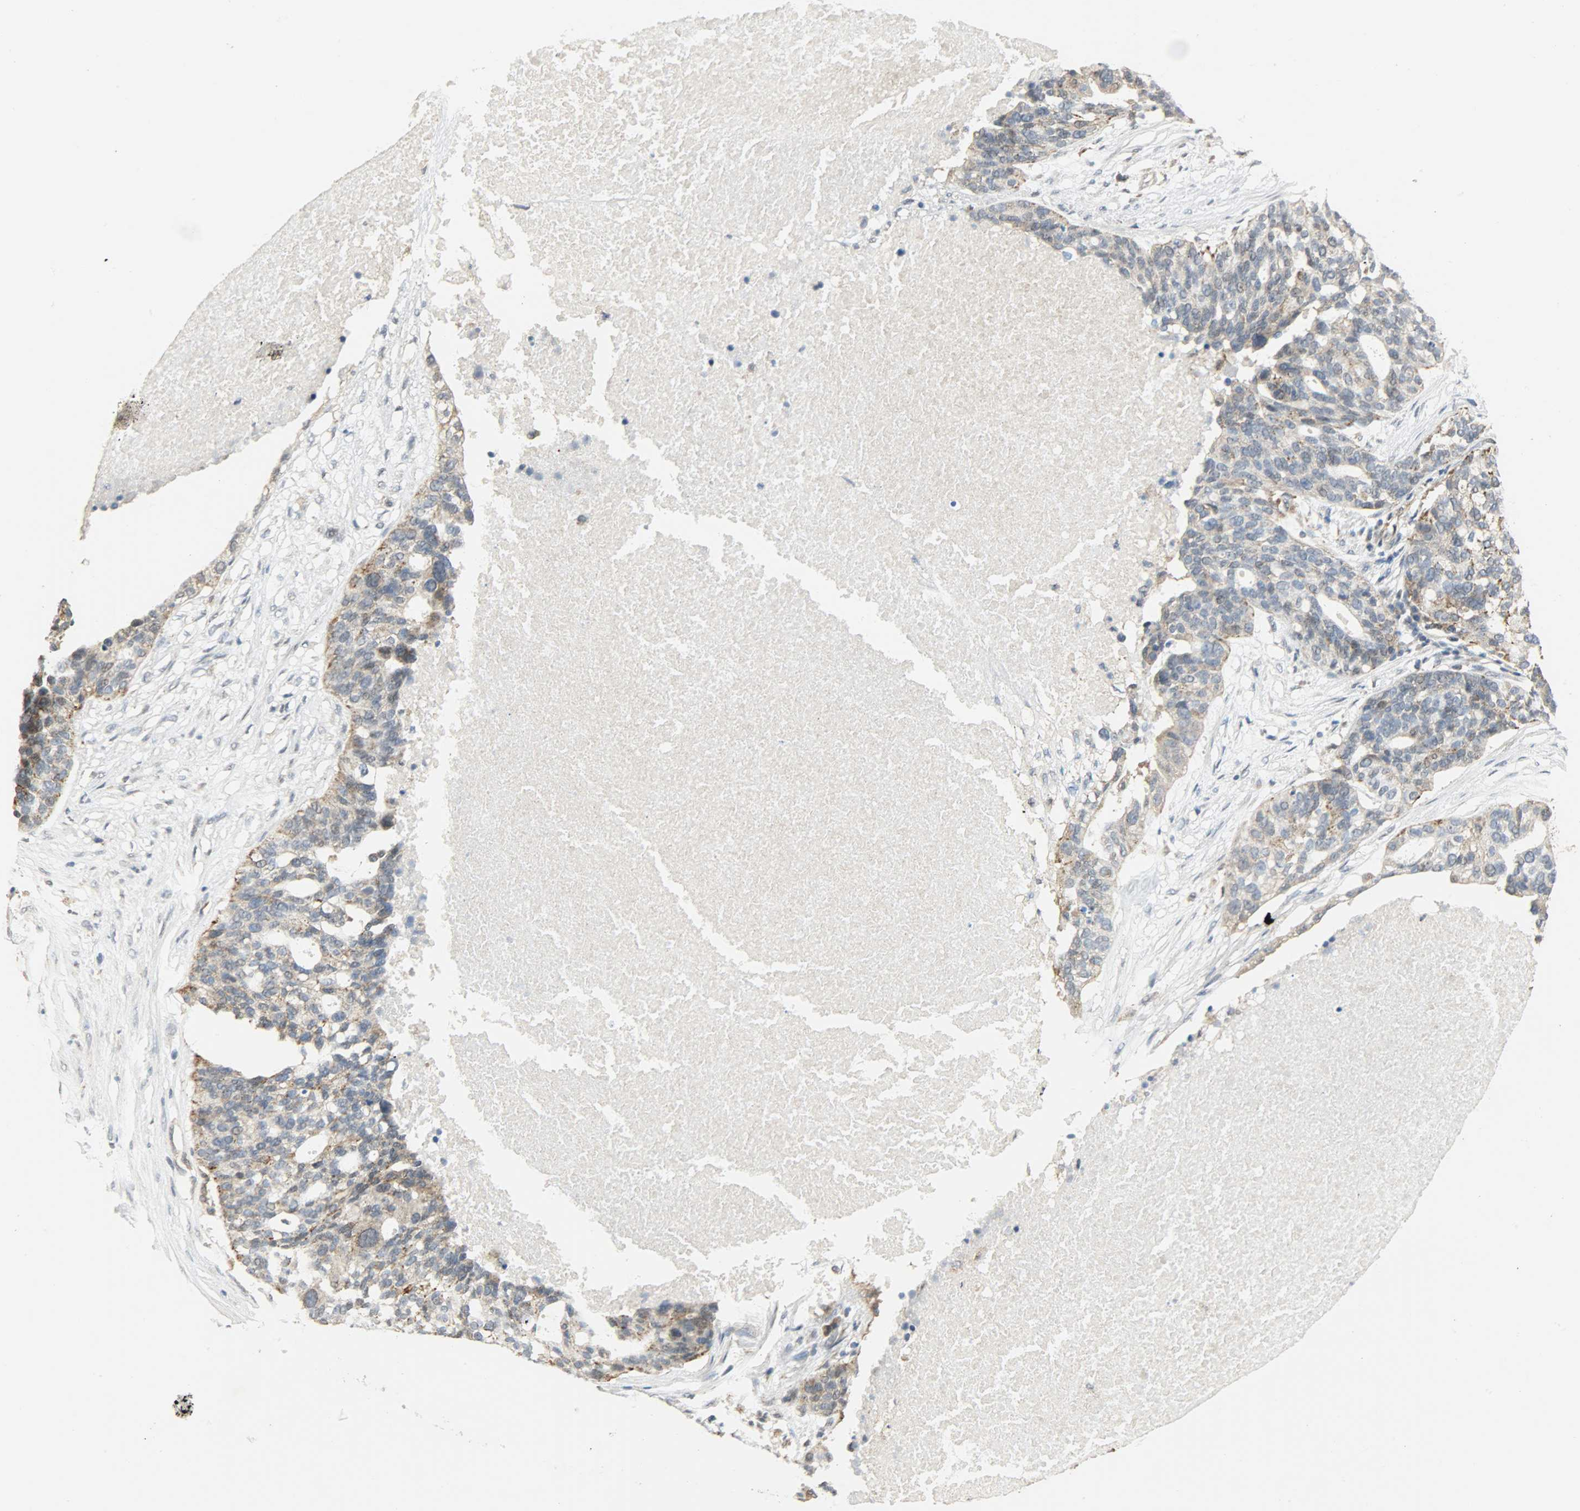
{"staining": {"intensity": "moderate", "quantity": "25%-75%", "location": "cytoplasmic/membranous"}, "tissue": "ovarian cancer", "cell_type": "Tumor cells", "image_type": "cancer", "snomed": [{"axis": "morphology", "description": "Cystadenocarcinoma, serous, NOS"}, {"axis": "topography", "description": "Ovary"}], "caption": "This is a micrograph of immunohistochemistry staining of ovarian serous cystadenocarcinoma, which shows moderate staining in the cytoplasmic/membranous of tumor cells.", "gene": "GIT2", "patient": {"sex": "female", "age": 59}}